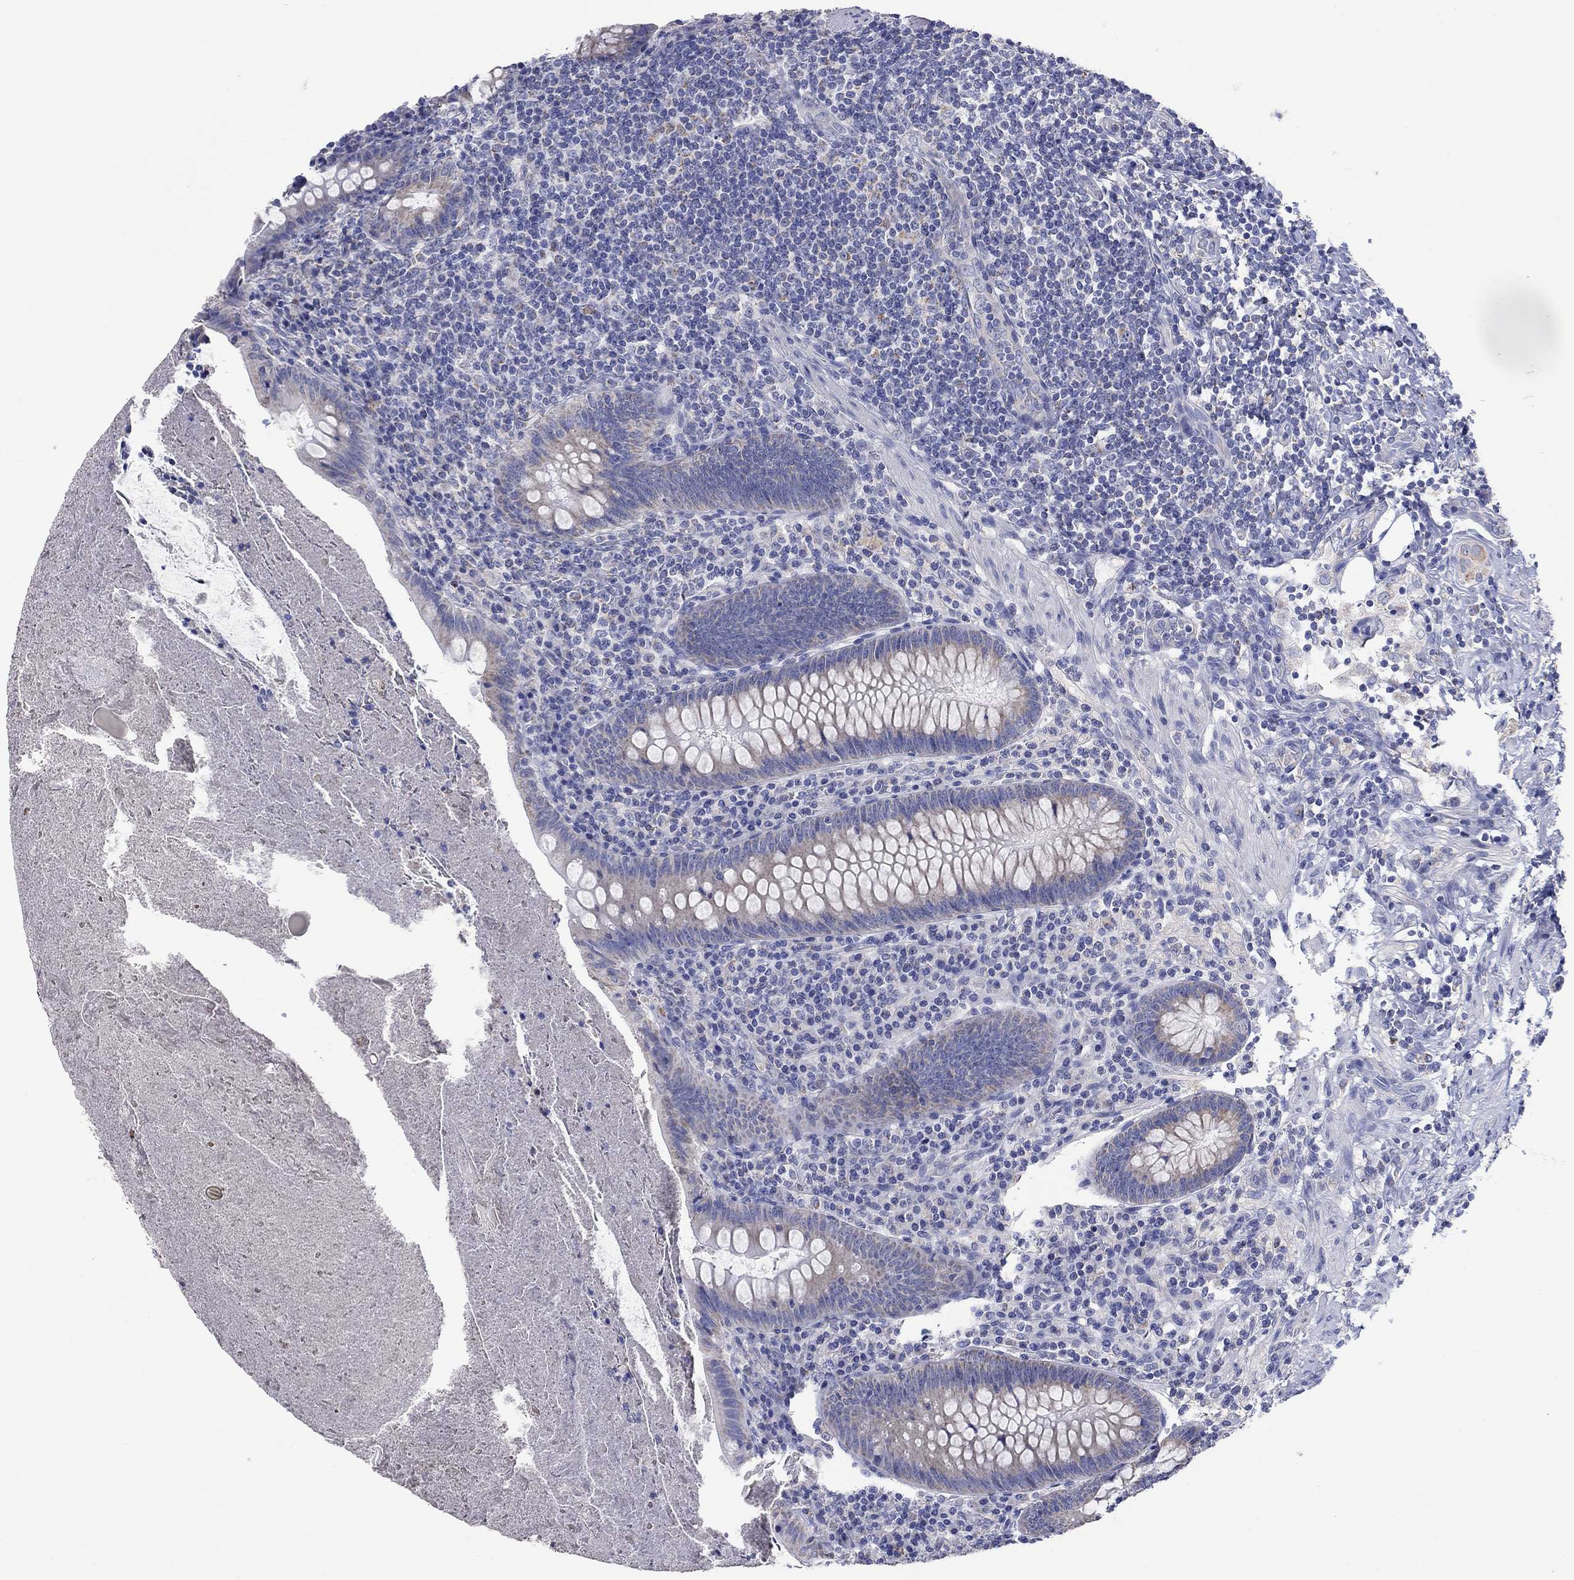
{"staining": {"intensity": "negative", "quantity": "none", "location": "none"}, "tissue": "appendix", "cell_type": "Glandular cells", "image_type": "normal", "snomed": [{"axis": "morphology", "description": "Normal tissue, NOS"}, {"axis": "topography", "description": "Appendix"}], "caption": "This is an immunohistochemistry (IHC) micrograph of unremarkable human appendix. There is no expression in glandular cells.", "gene": "CLVS1", "patient": {"sex": "male", "age": 47}}